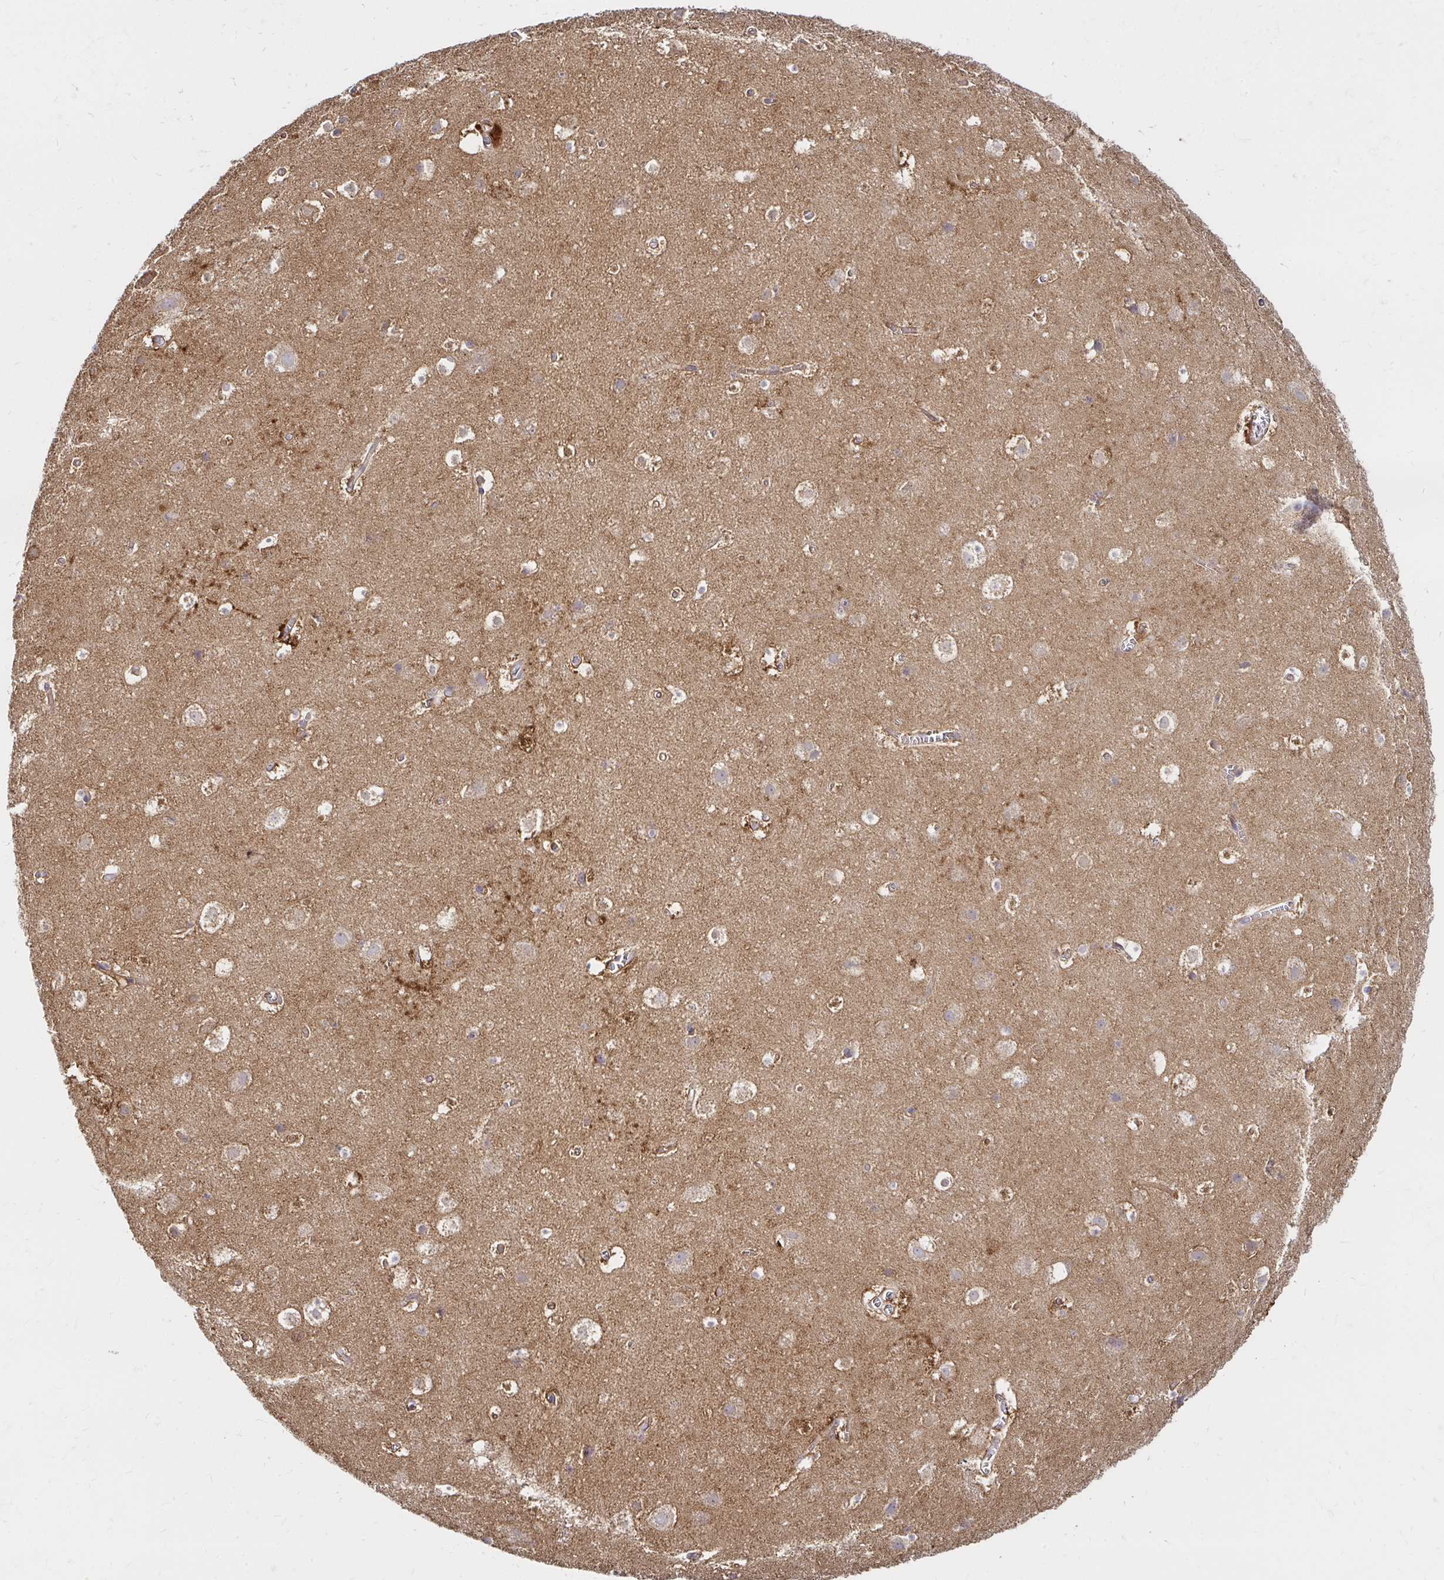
{"staining": {"intensity": "moderate", "quantity": "25%-75%", "location": "cytoplasmic/membranous"}, "tissue": "cerebral cortex", "cell_type": "Endothelial cells", "image_type": "normal", "snomed": [{"axis": "morphology", "description": "Normal tissue, NOS"}, {"axis": "topography", "description": "Cerebral cortex"}], "caption": "Immunohistochemistry (IHC) (DAB (3,3'-diaminobenzidine)) staining of unremarkable cerebral cortex reveals moderate cytoplasmic/membranous protein staining in approximately 25%-75% of endothelial cells. (DAB = brown stain, brightfield microscopy at high magnification).", "gene": "ITGA2", "patient": {"sex": "female", "age": 42}}